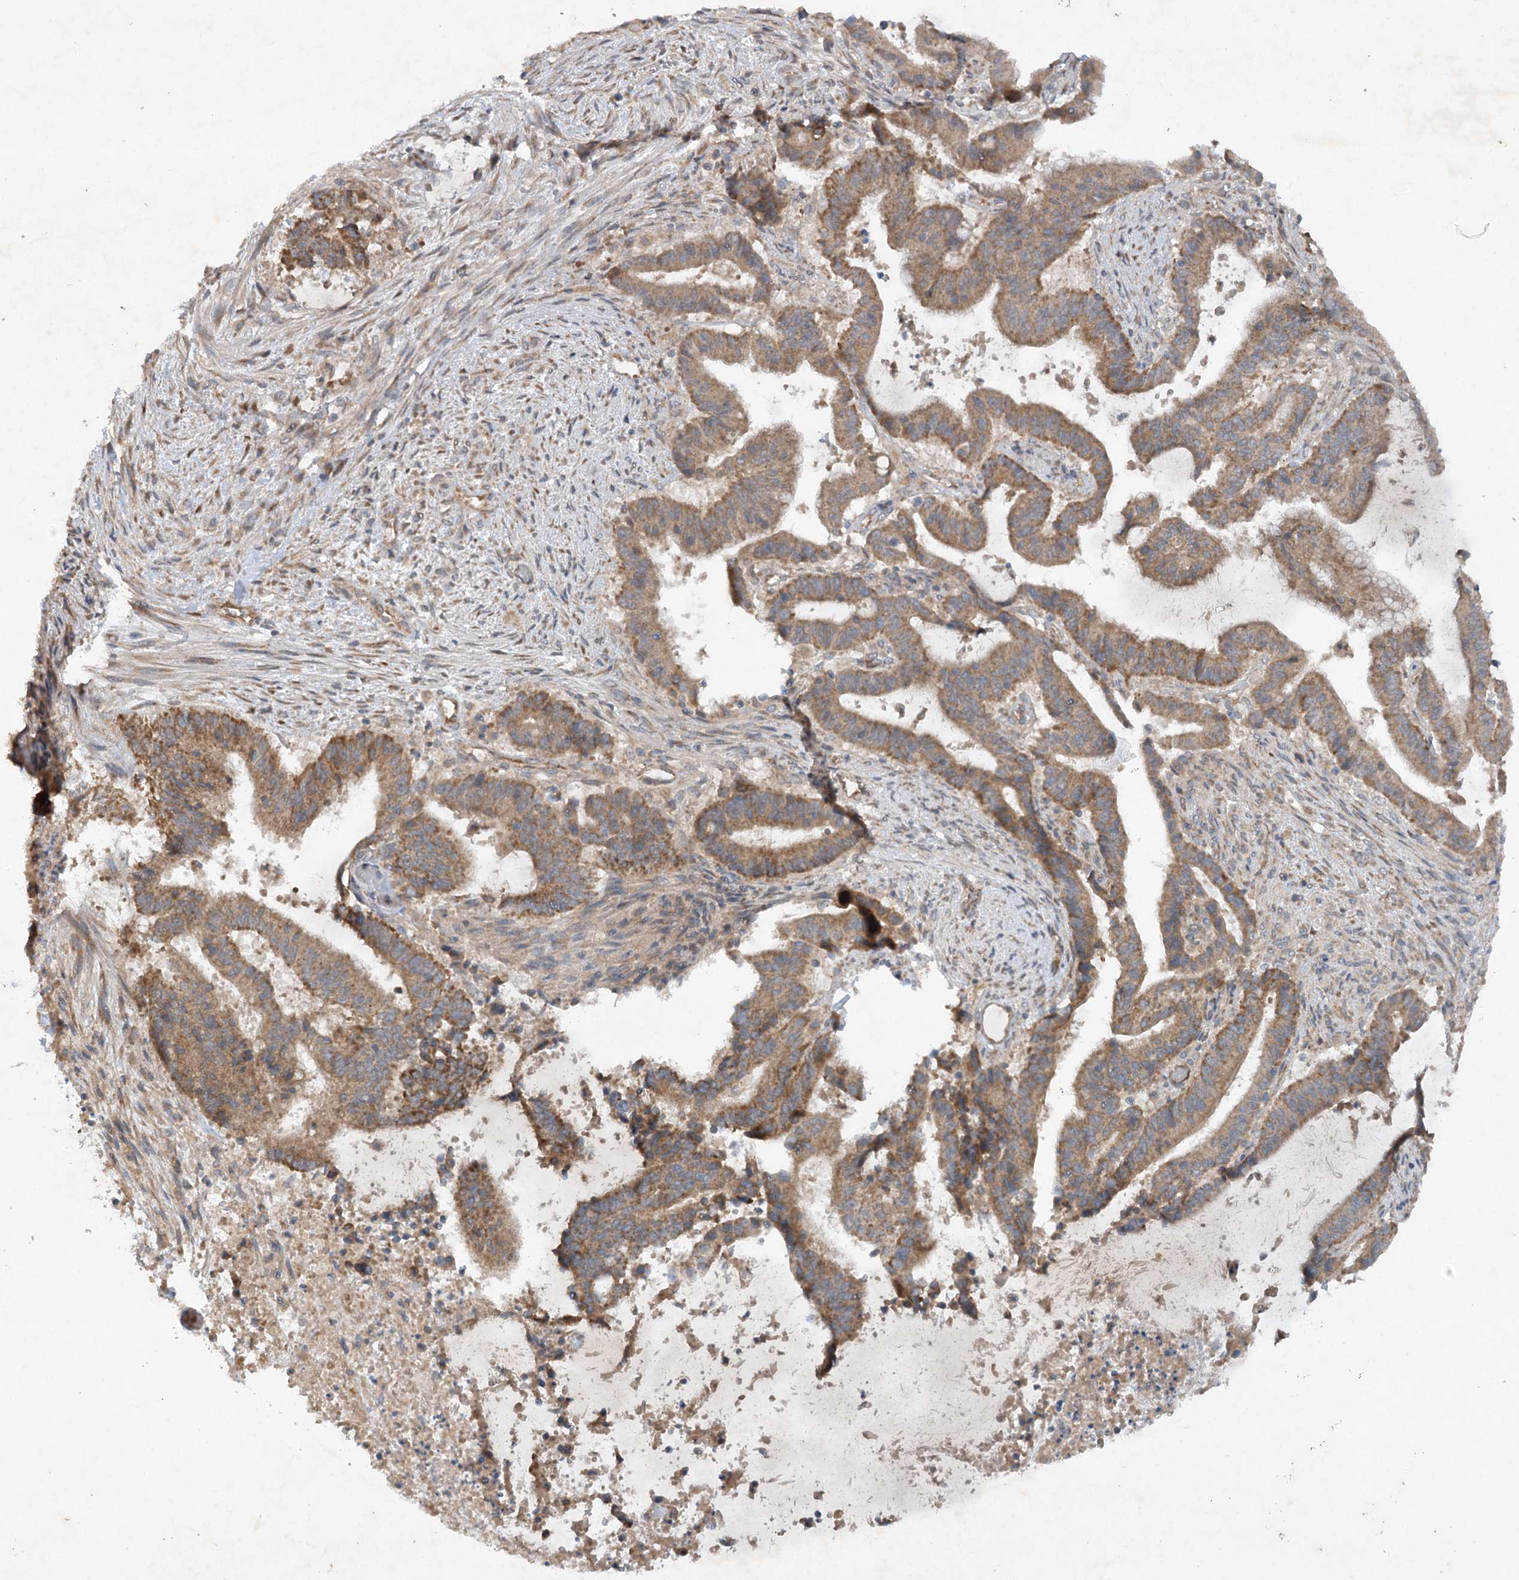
{"staining": {"intensity": "moderate", "quantity": ">75%", "location": "cytoplasmic/membranous"}, "tissue": "liver cancer", "cell_type": "Tumor cells", "image_type": "cancer", "snomed": [{"axis": "morphology", "description": "Normal tissue, NOS"}, {"axis": "morphology", "description": "Cholangiocarcinoma"}, {"axis": "topography", "description": "Liver"}, {"axis": "topography", "description": "Peripheral nerve tissue"}], "caption": "IHC photomicrograph of neoplastic tissue: human liver cancer (cholangiocarcinoma) stained using IHC shows medium levels of moderate protein expression localized specifically in the cytoplasmic/membranous of tumor cells, appearing as a cytoplasmic/membranous brown color.", "gene": "TRAF3IP1", "patient": {"sex": "female", "age": 73}}